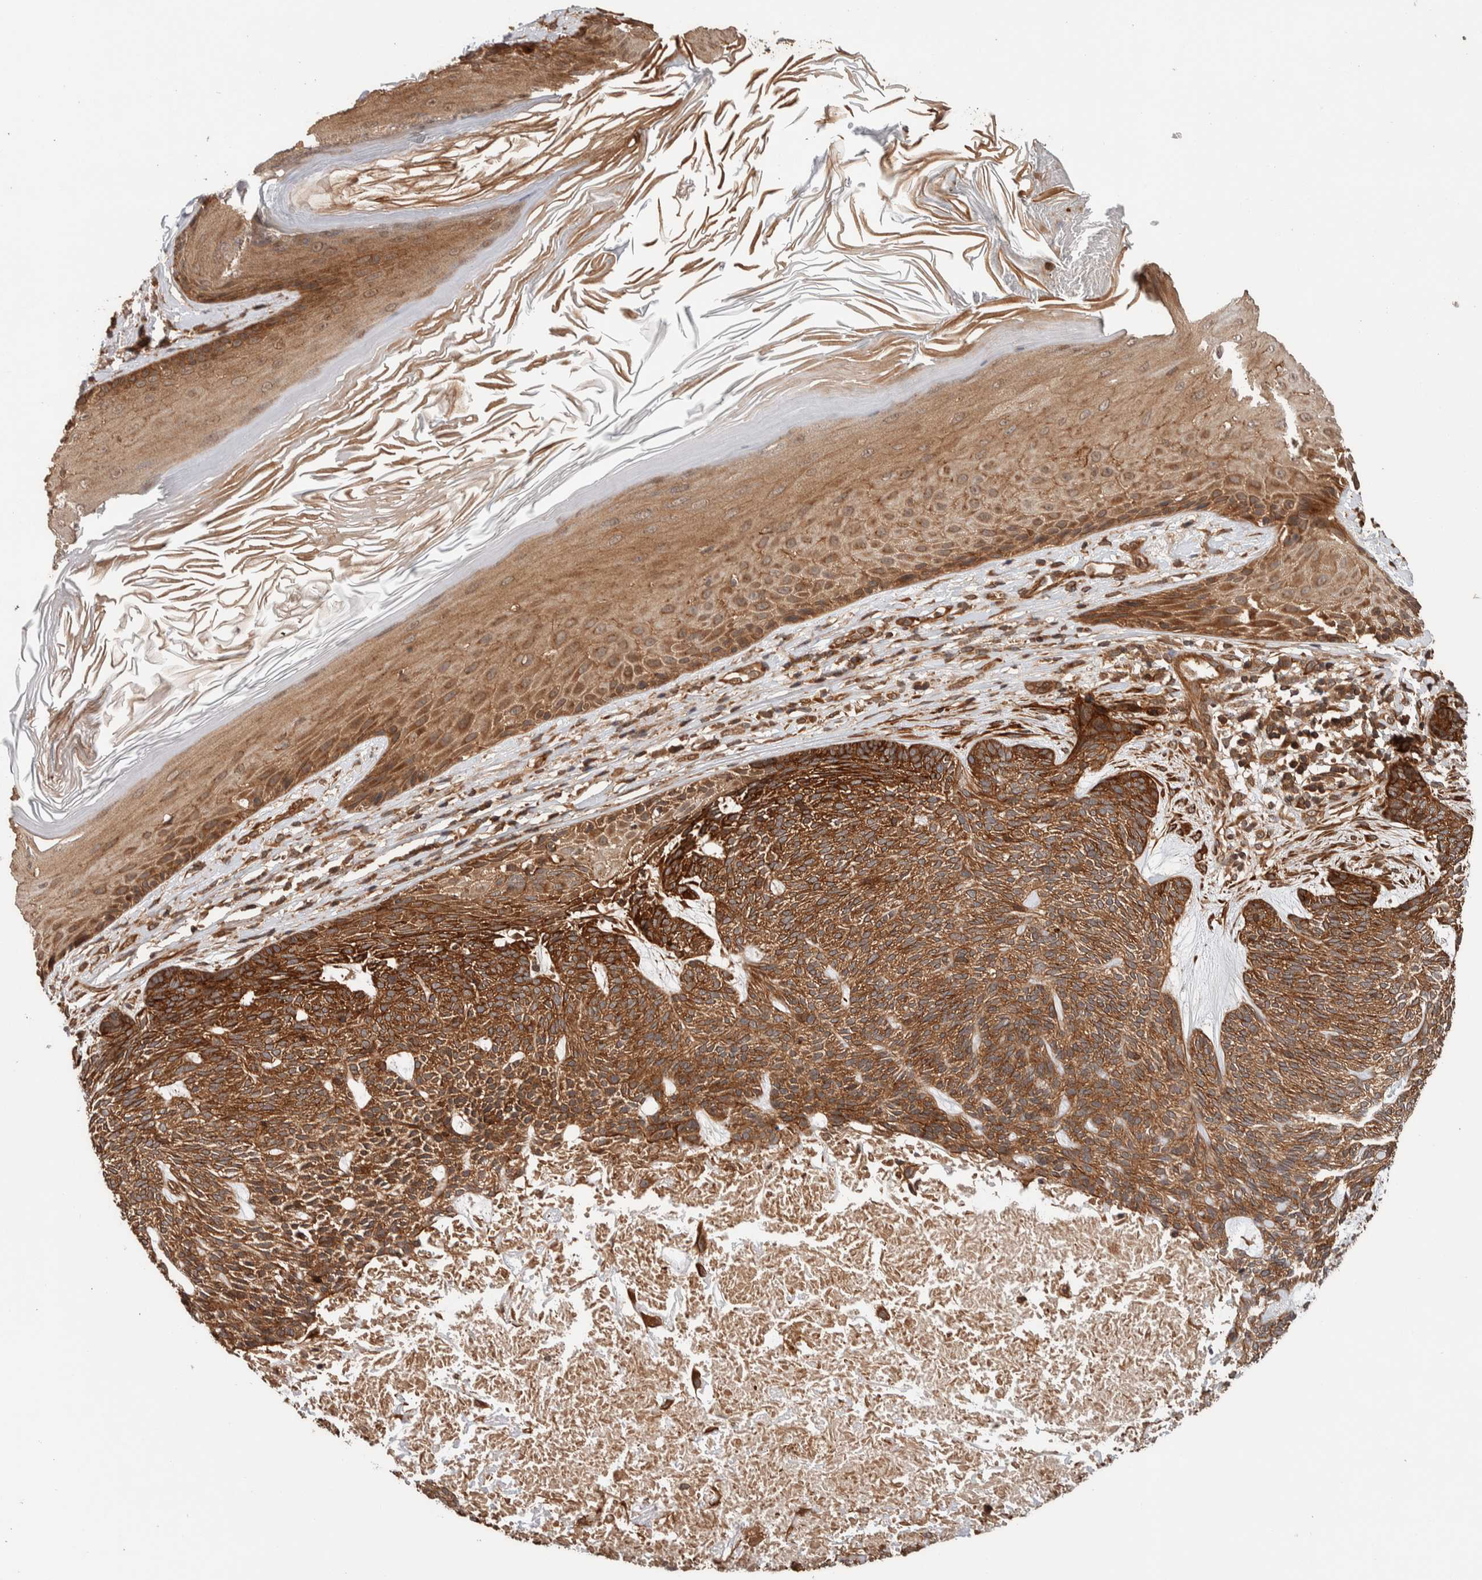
{"staining": {"intensity": "moderate", "quantity": ">75%", "location": "cytoplasmic/membranous"}, "tissue": "skin cancer", "cell_type": "Tumor cells", "image_type": "cancer", "snomed": [{"axis": "morphology", "description": "Basal cell carcinoma"}, {"axis": "topography", "description": "Skin"}], "caption": "This image reveals immunohistochemistry staining of human skin basal cell carcinoma, with medium moderate cytoplasmic/membranous expression in approximately >75% of tumor cells.", "gene": "SYNRG", "patient": {"sex": "male", "age": 55}}